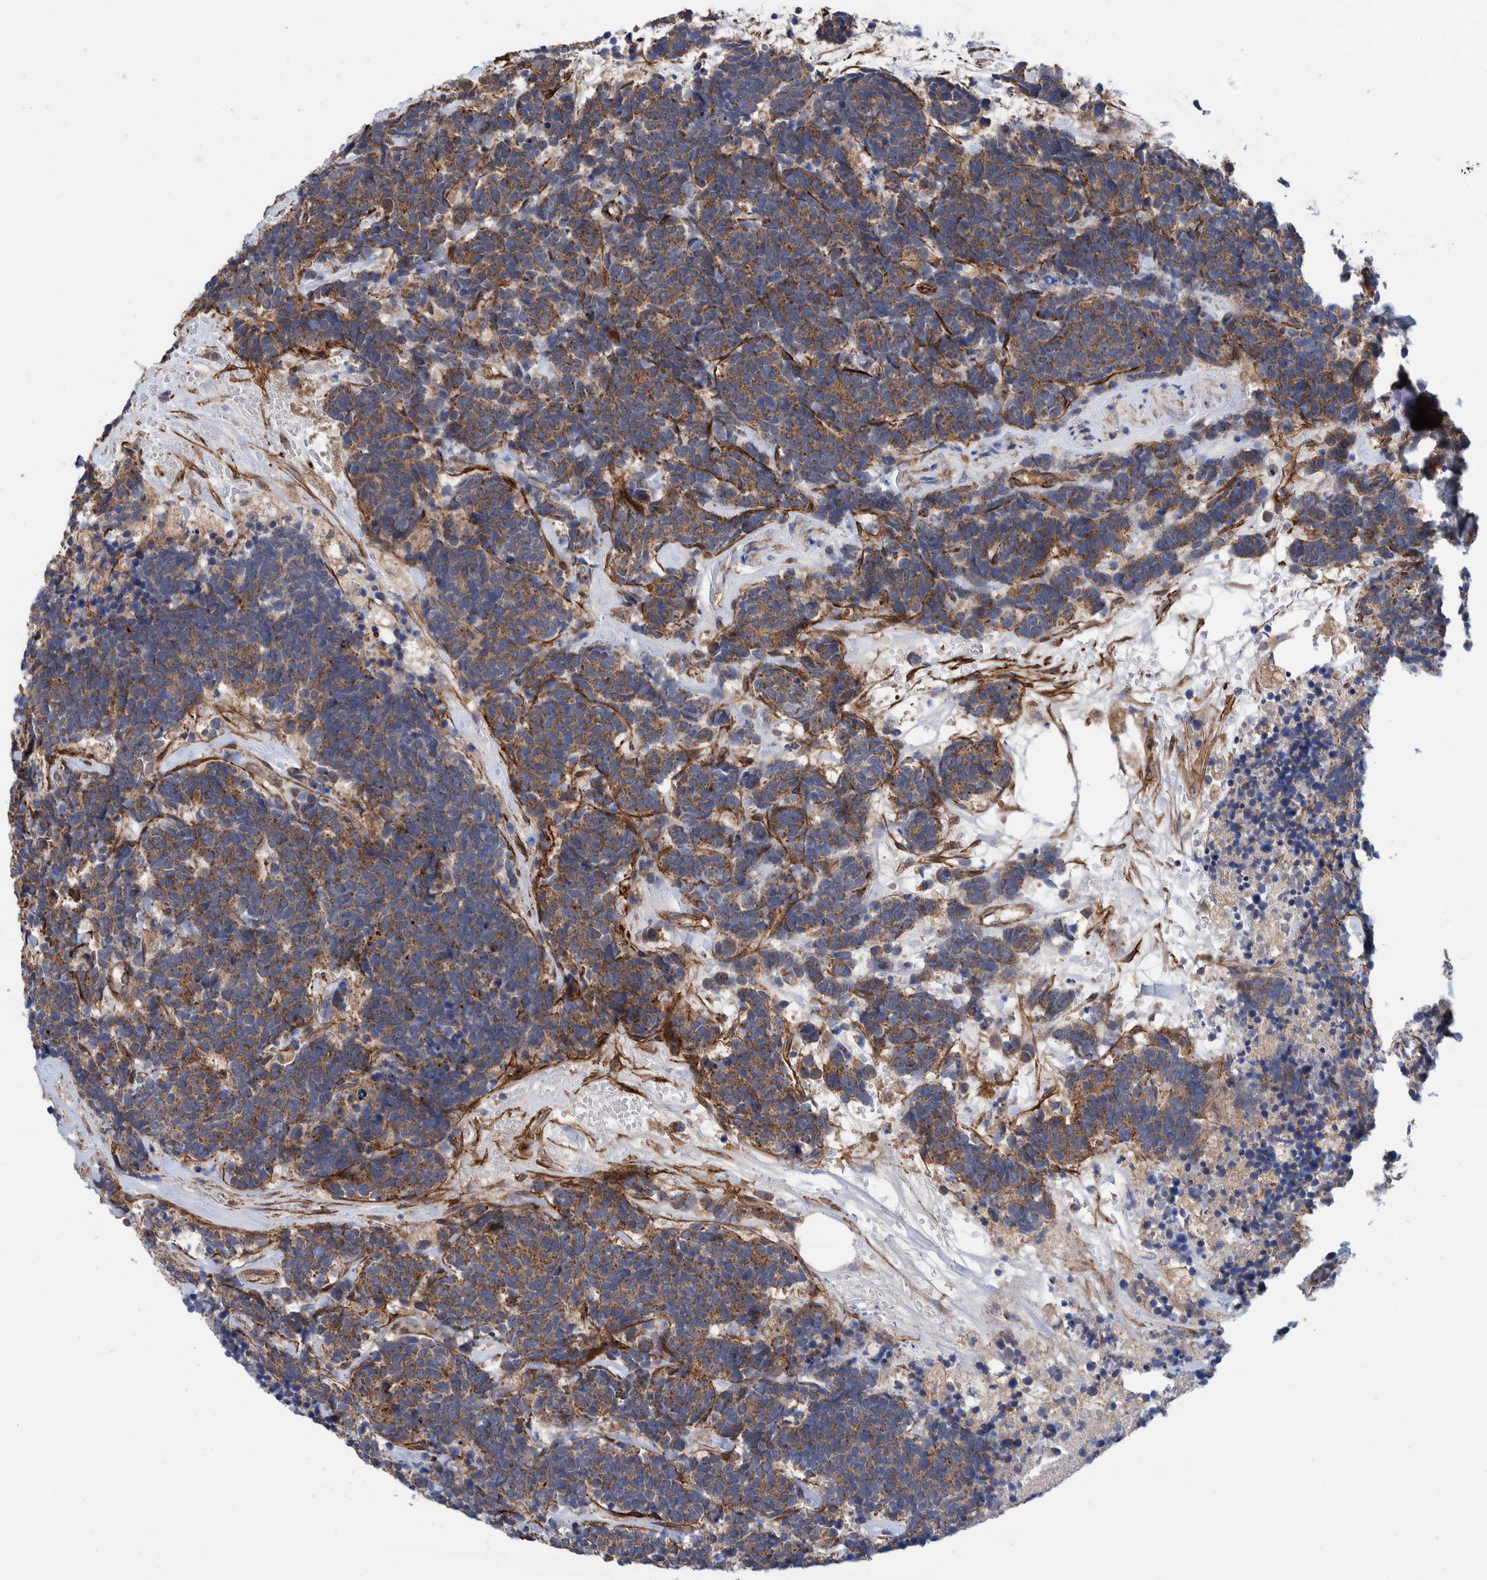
{"staining": {"intensity": "moderate", "quantity": ">75%", "location": "cytoplasmic/membranous"}, "tissue": "carcinoid", "cell_type": "Tumor cells", "image_type": "cancer", "snomed": [{"axis": "morphology", "description": "Carcinoma, NOS"}, {"axis": "morphology", "description": "Carcinoid, malignant, NOS"}, {"axis": "topography", "description": "Urinary bladder"}], "caption": "There is medium levels of moderate cytoplasmic/membranous positivity in tumor cells of malignant carcinoid, as demonstrated by immunohistochemical staining (brown color).", "gene": "SLC25A10", "patient": {"sex": "male", "age": 57}}